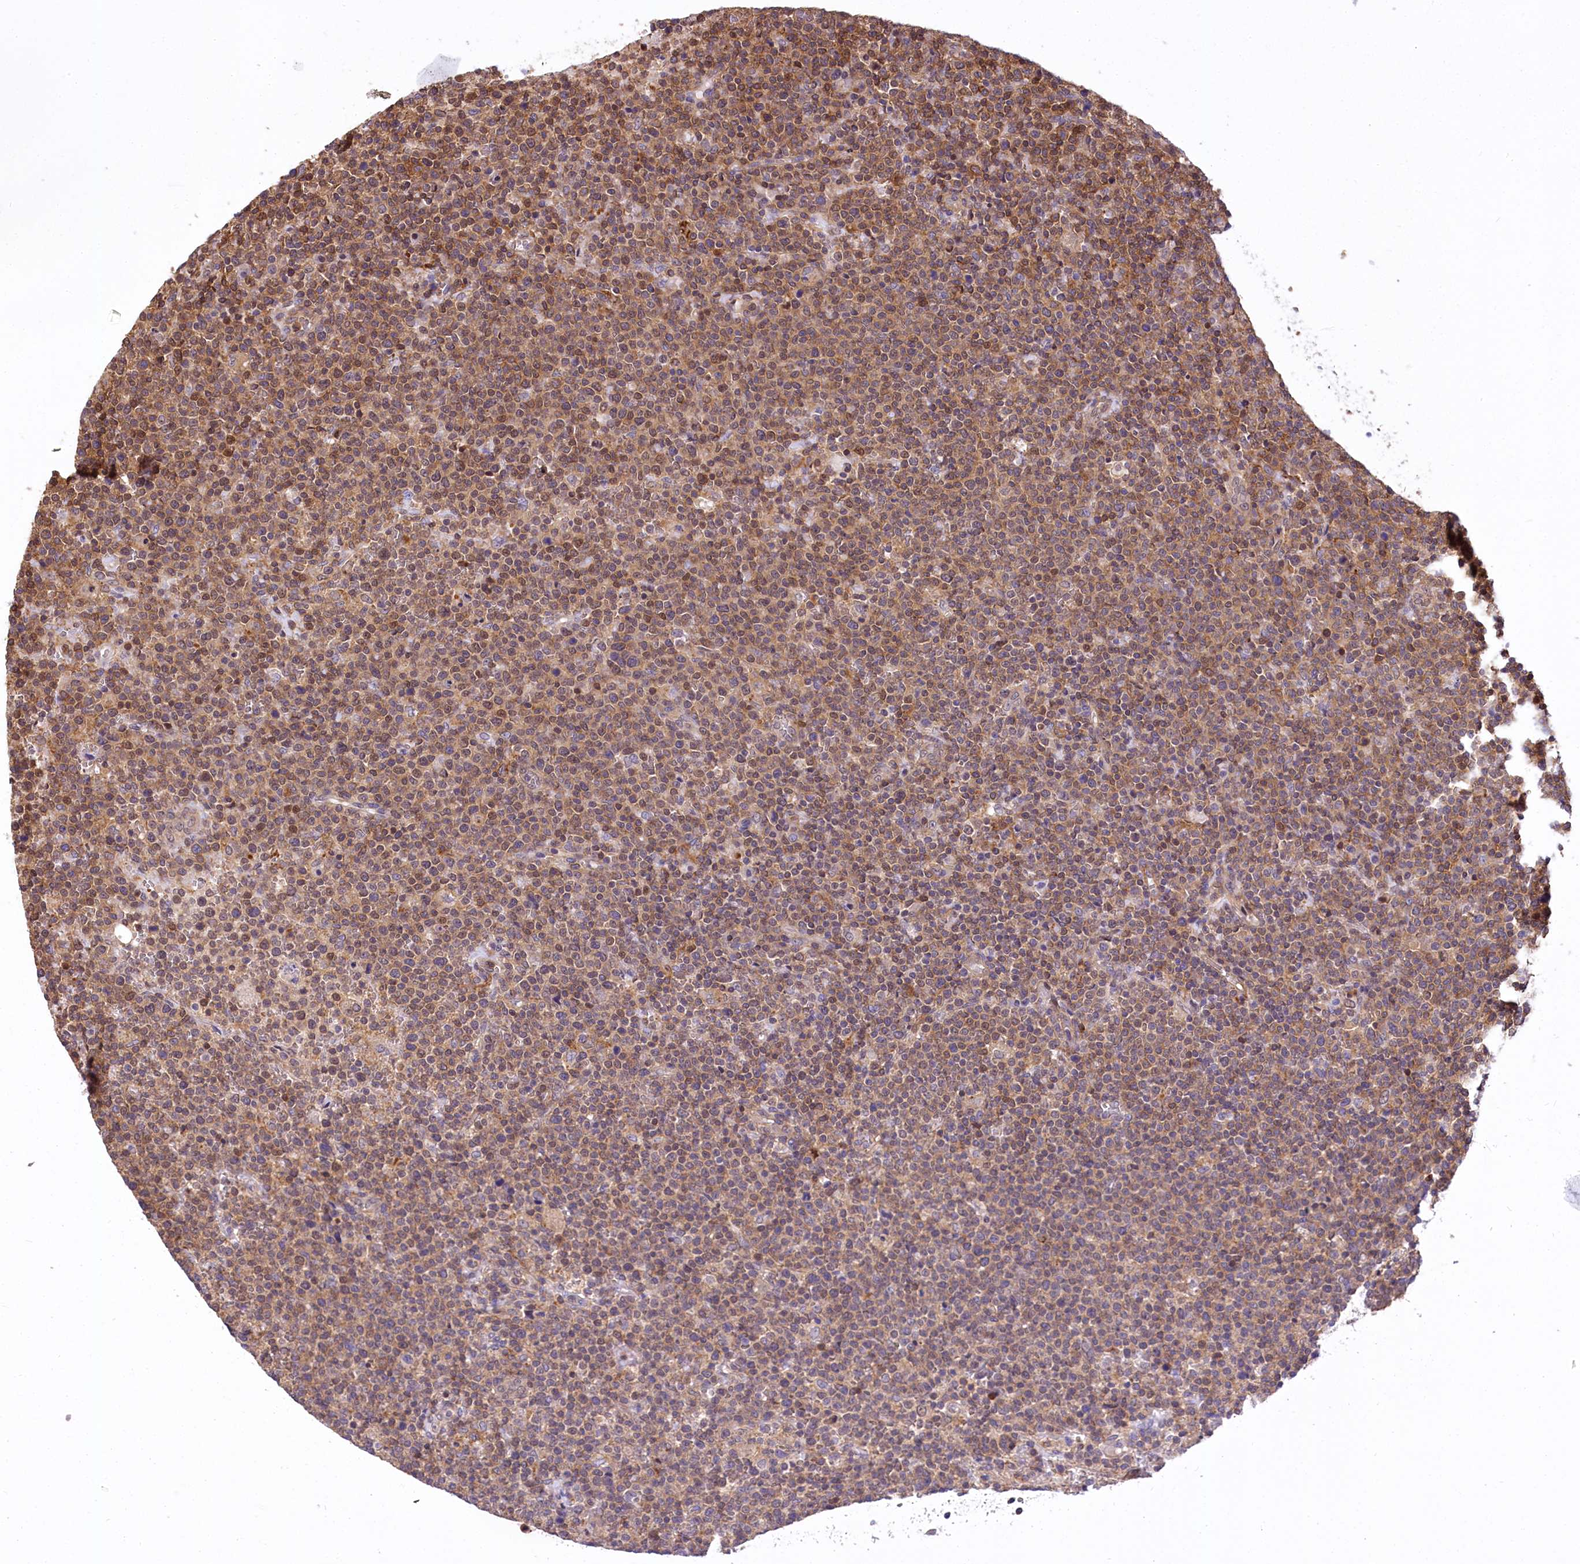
{"staining": {"intensity": "moderate", "quantity": "25%-75%", "location": "cytoplasmic/membranous,nuclear"}, "tissue": "lymphoma", "cell_type": "Tumor cells", "image_type": "cancer", "snomed": [{"axis": "morphology", "description": "Malignant lymphoma, non-Hodgkin's type, High grade"}, {"axis": "topography", "description": "Lymph node"}], "caption": "Immunohistochemistry (DAB (3,3'-diaminobenzidine)) staining of lymphoma shows moderate cytoplasmic/membranous and nuclear protein staining in approximately 25%-75% of tumor cells.", "gene": "DPP3", "patient": {"sex": "male", "age": 61}}